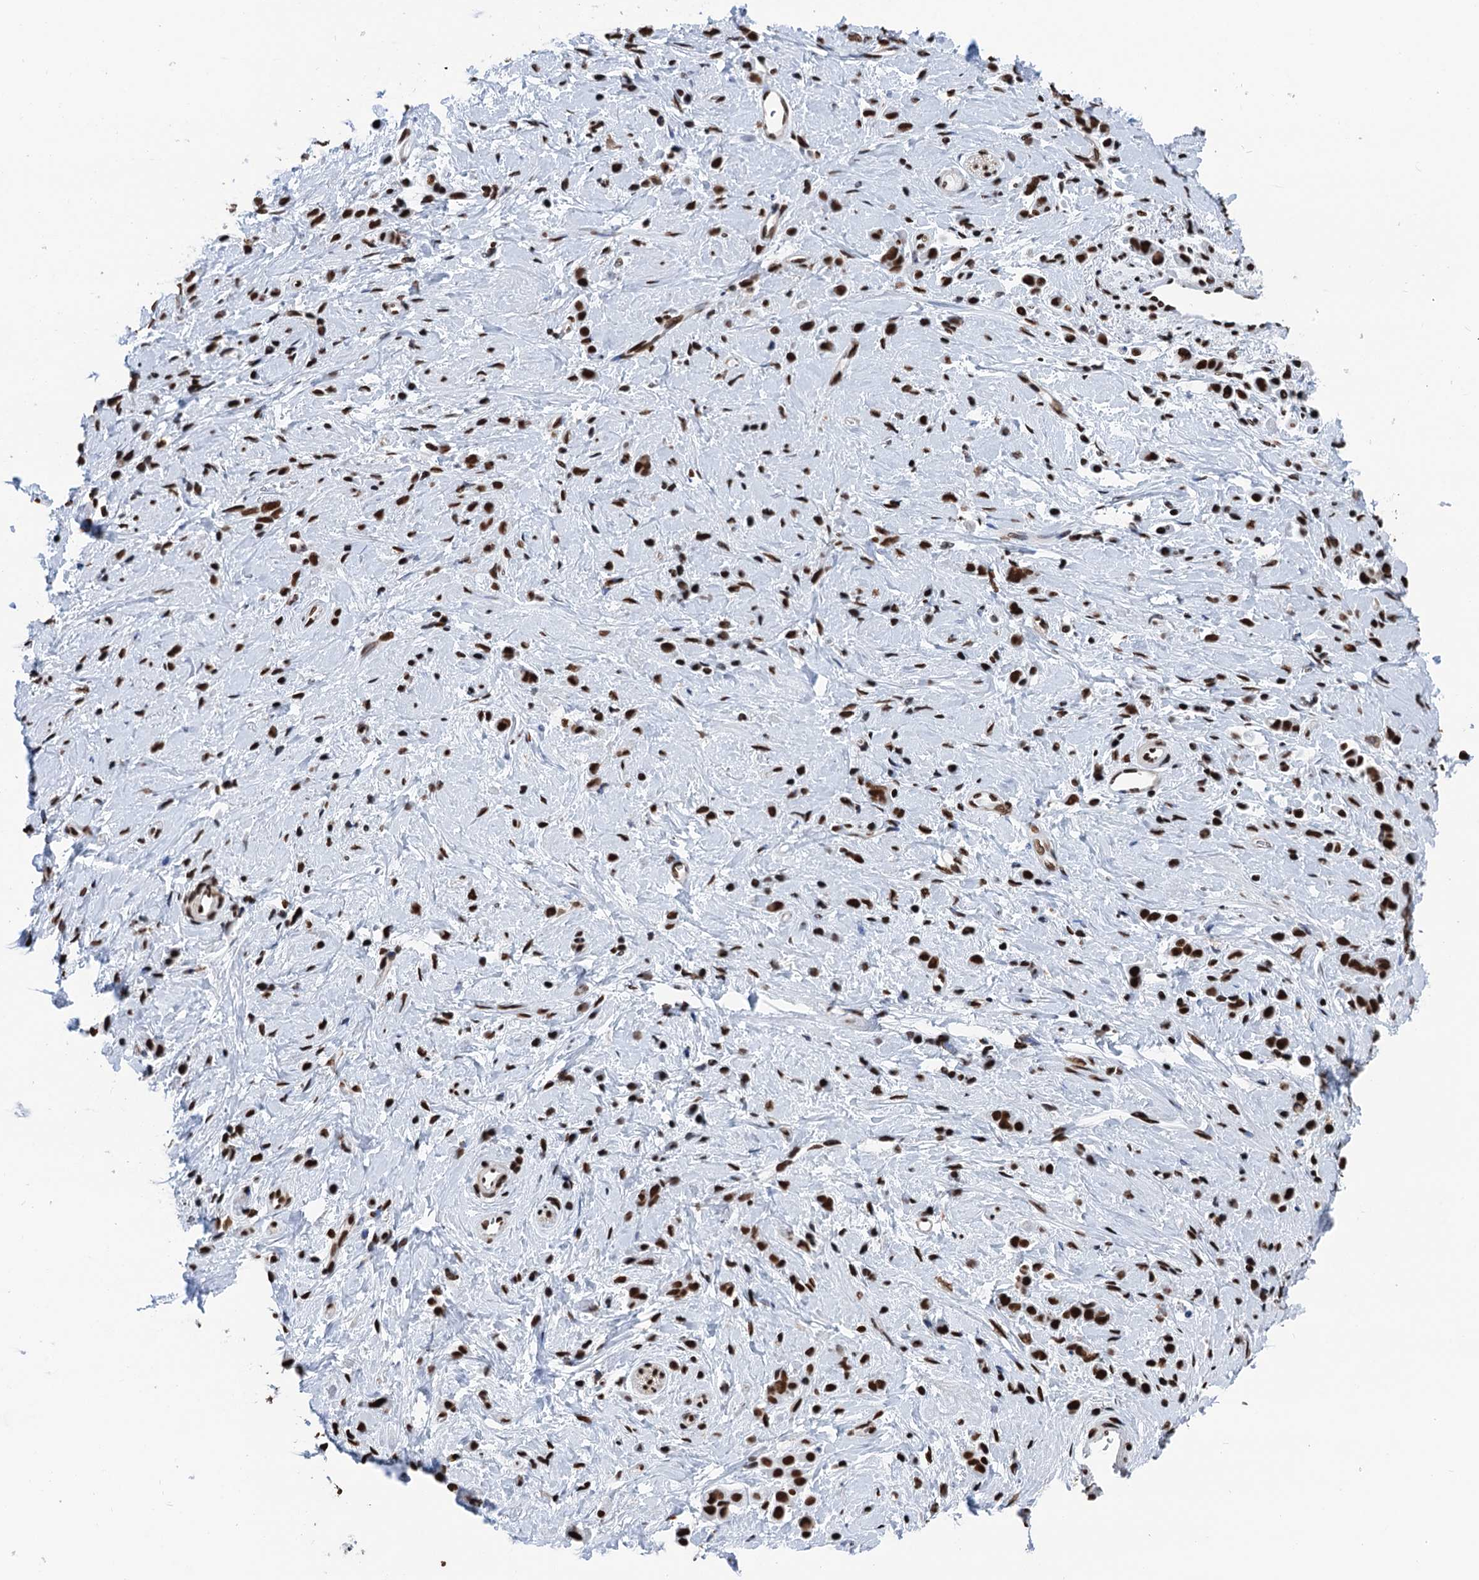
{"staining": {"intensity": "strong", "quantity": ">75%", "location": "nuclear"}, "tissue": "stomach cancer", "cell_type": "Tumor cells", "image_type": "cancer", "snomed": [{"axis": "morphology", "description": "Adenocarcinoma, NOS"}, {"axis": "topography", "description": "Stomach"}], "caption": "Immunohistochemical staining of stomach cancer (adenocarcinoma) reveals strong nuclear protein staining in about >75% of tumor cells.", "gene": "UBA2", "patient": {"sex": "female", "age": 60}}